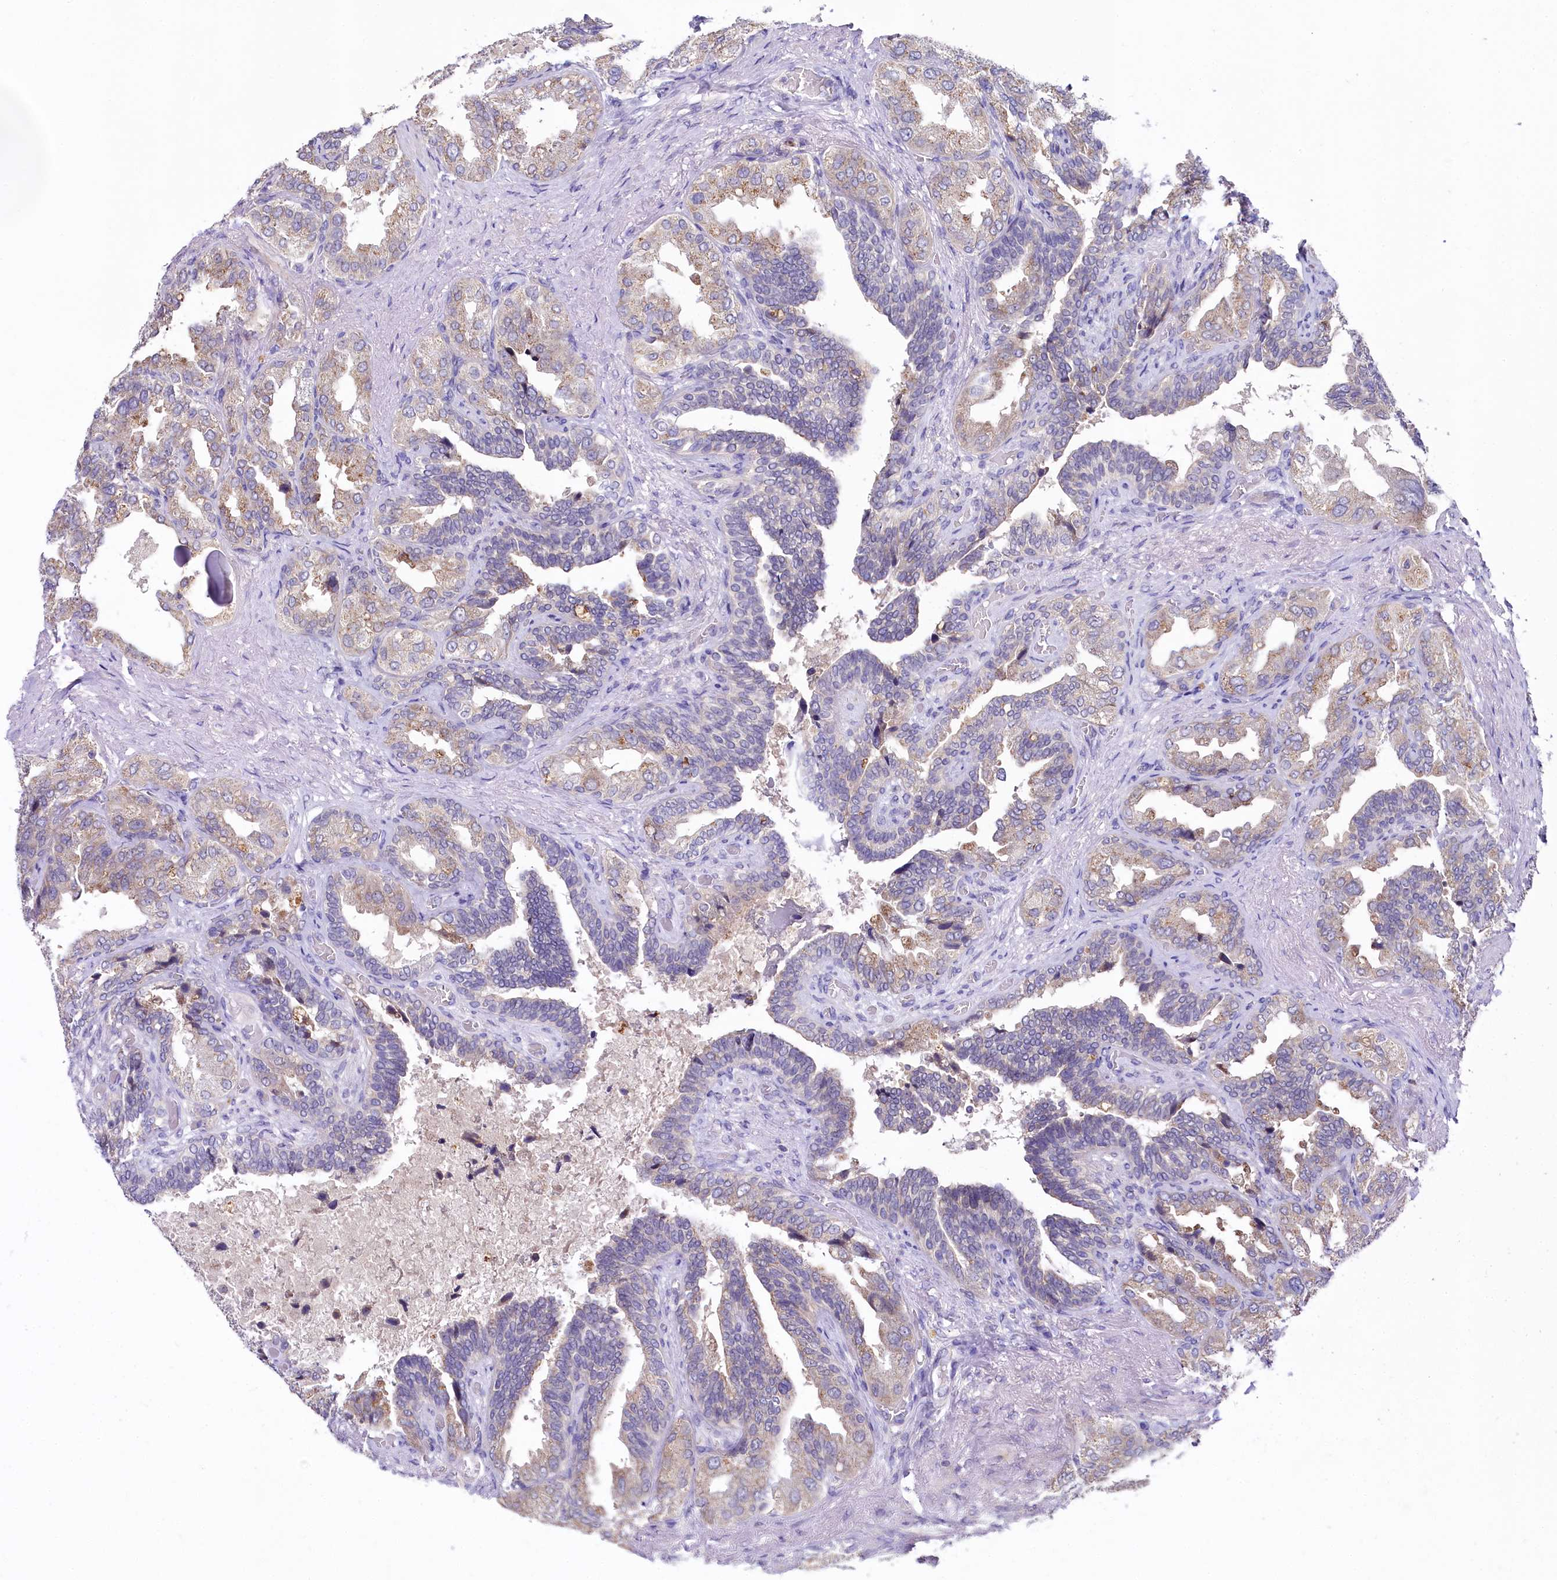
{"staining": {"intensity": "weak", "quantity": "<25%", "location": "cytoplasmic/membranous"}, "tissue": "seminal vesicle", "cell_type": "Glandular cells", "image_type": "normal", "snomed": [{"axis": "morphology", "description": "Normal tissue, NOS"}, {"axis": "topography", "description": "Seminal veicle"}, {"axis": "topography", "description": "Peripheral nerve tissue"}], "caption": "This is a micrograph of immunohistochemistry staining of unremarkable seminal vesicle, which shows no staining in glandular cells. Nuclei are stained in blue.", "gene": "SPINK9", "patient": {"sex": "male", "age": 63}}